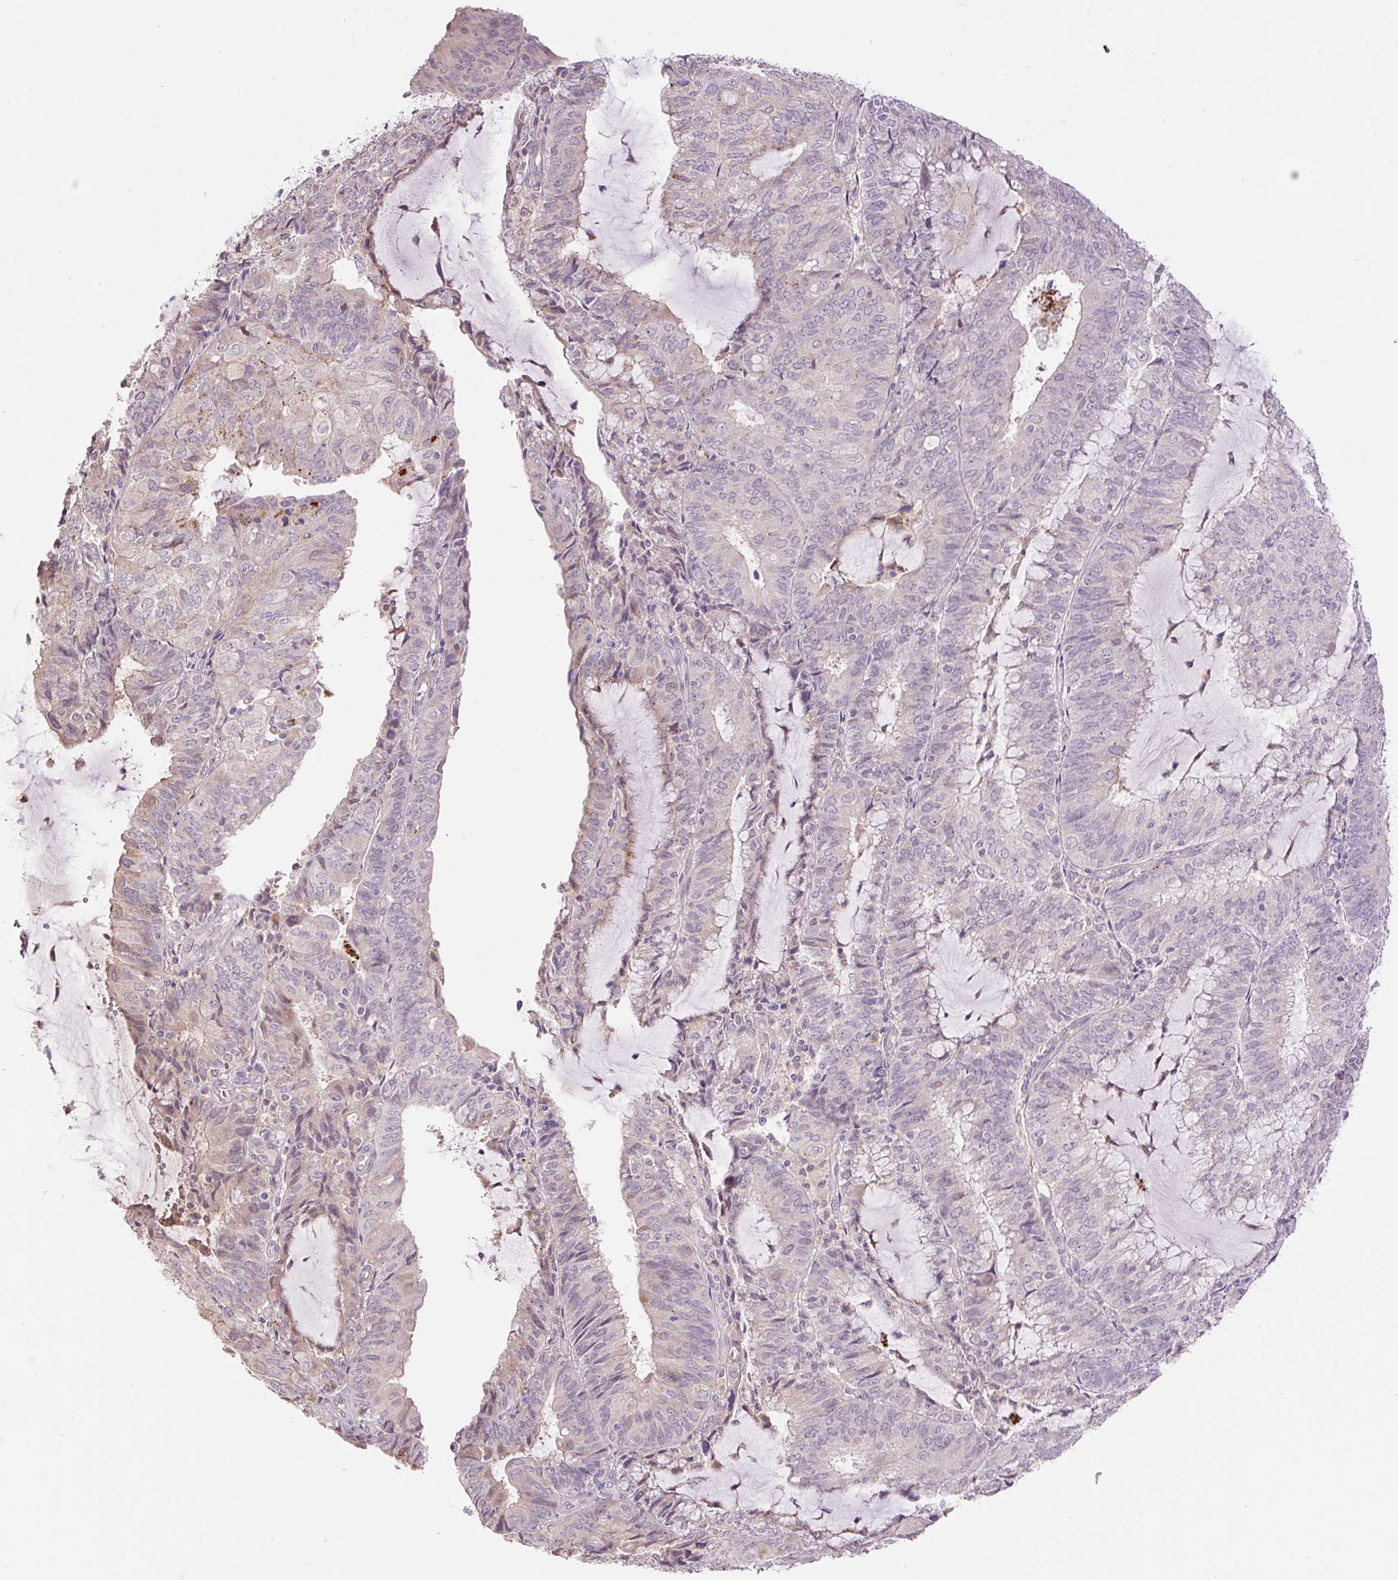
{"staining": {"intensity": "negative", "quantity": "none", "location": "none"}, "tissue": "endometrial cancer", "cell_type": "Tumor cells", "image_type": "cancer", "snomed": [{"axis": "morphology", "description": "Adenocarcinoma, NOS"}, {"axis": "topography", "description": "Endometrium"}], "caption": "There is no significant positivity in tumor cells of endometrial cancer. Brightfield microscopy of immunohistochemistry stained with DAB (brown) and hematoxylin (blue), captured at high magnification.", "gene": "HABP4", "patient": {"sex": "female", "age": 81}}